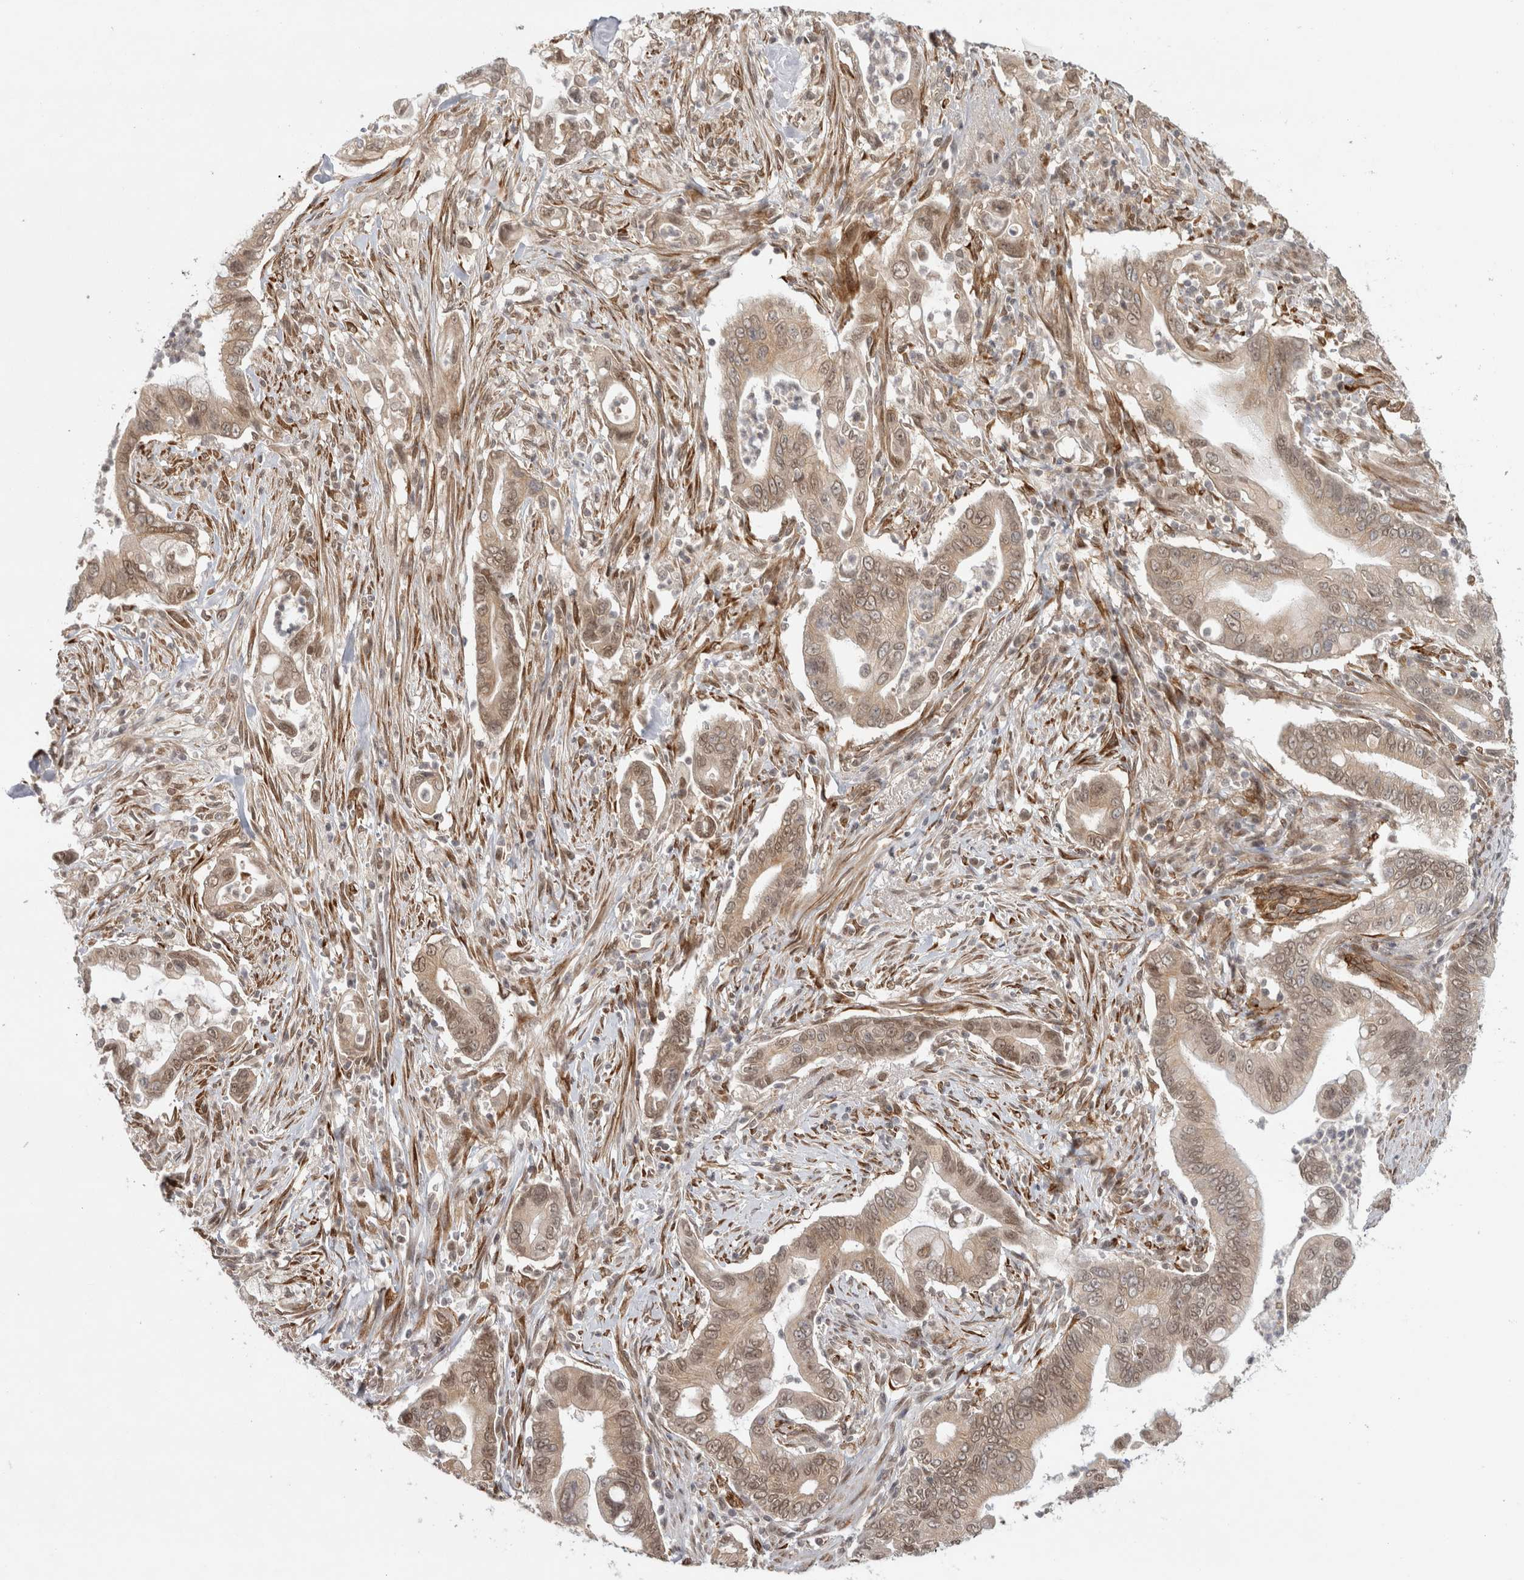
{"staining": {"intensity": "weak", "quantity": ">75%", "location": "cytoplasmic/membranous,nuclear"}, "tissue": "pancreatic cancer", "cell_type": "Tumor cells", "image_type": "cancer", "snomed": [{"axis": "morphology", "description": "Adenocarcinoma, NOS"}, {"axis": "topography", "description": "Pancreas"}], "caption": "Protein expression analysis of human pancreatic cancer reveals weak cytoplasmic/membranous and nuclear positivity in about >75% of tumor cells. (Stains: DAB in brown, nuclei in blue, Microscopy: brightfield microscopy at high magnification).", "gene": "ZNF318", "patient": {"sex": "male", "age": 78}}